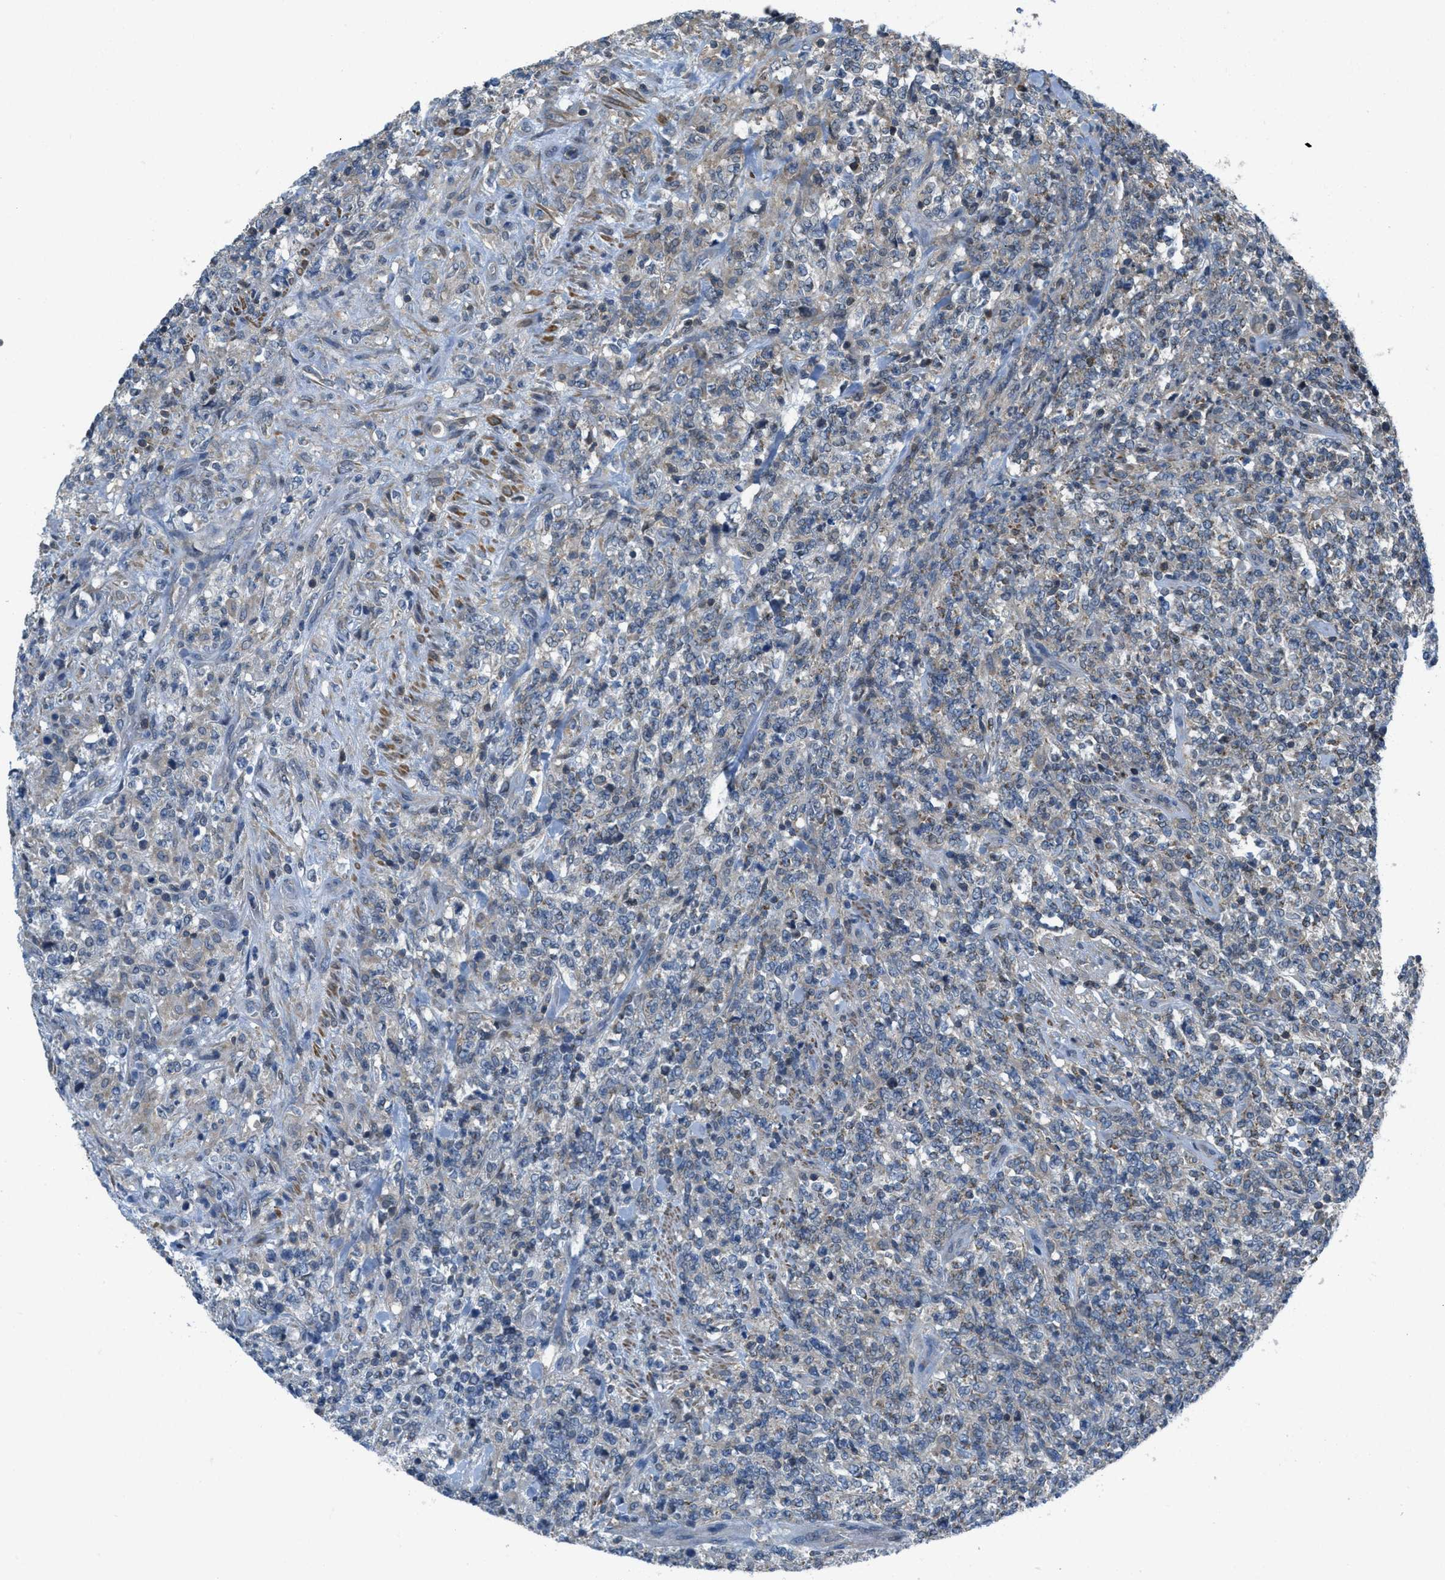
{"staining": {"intensity": "weak", "quantity": "<25%", "location": "cytoplasmic/membranous"}, "tissue": "lymphoma", "cell_type": "Tumor cells", "image_type": "cancer", "snomed": [{"axis": "morphology", "description": "Malignant lymphoma, non-Hodgkin's type, High grade"}, {"axis": "topography", "description": "Soft tissue"}], "caption": "Lymphoma stained for a protein using immunohistochemistry (IHC) demonstrates no staining tumor cells.", "gene": "PIP5K1C", "patient": {"sex": "male", "age": 18}}